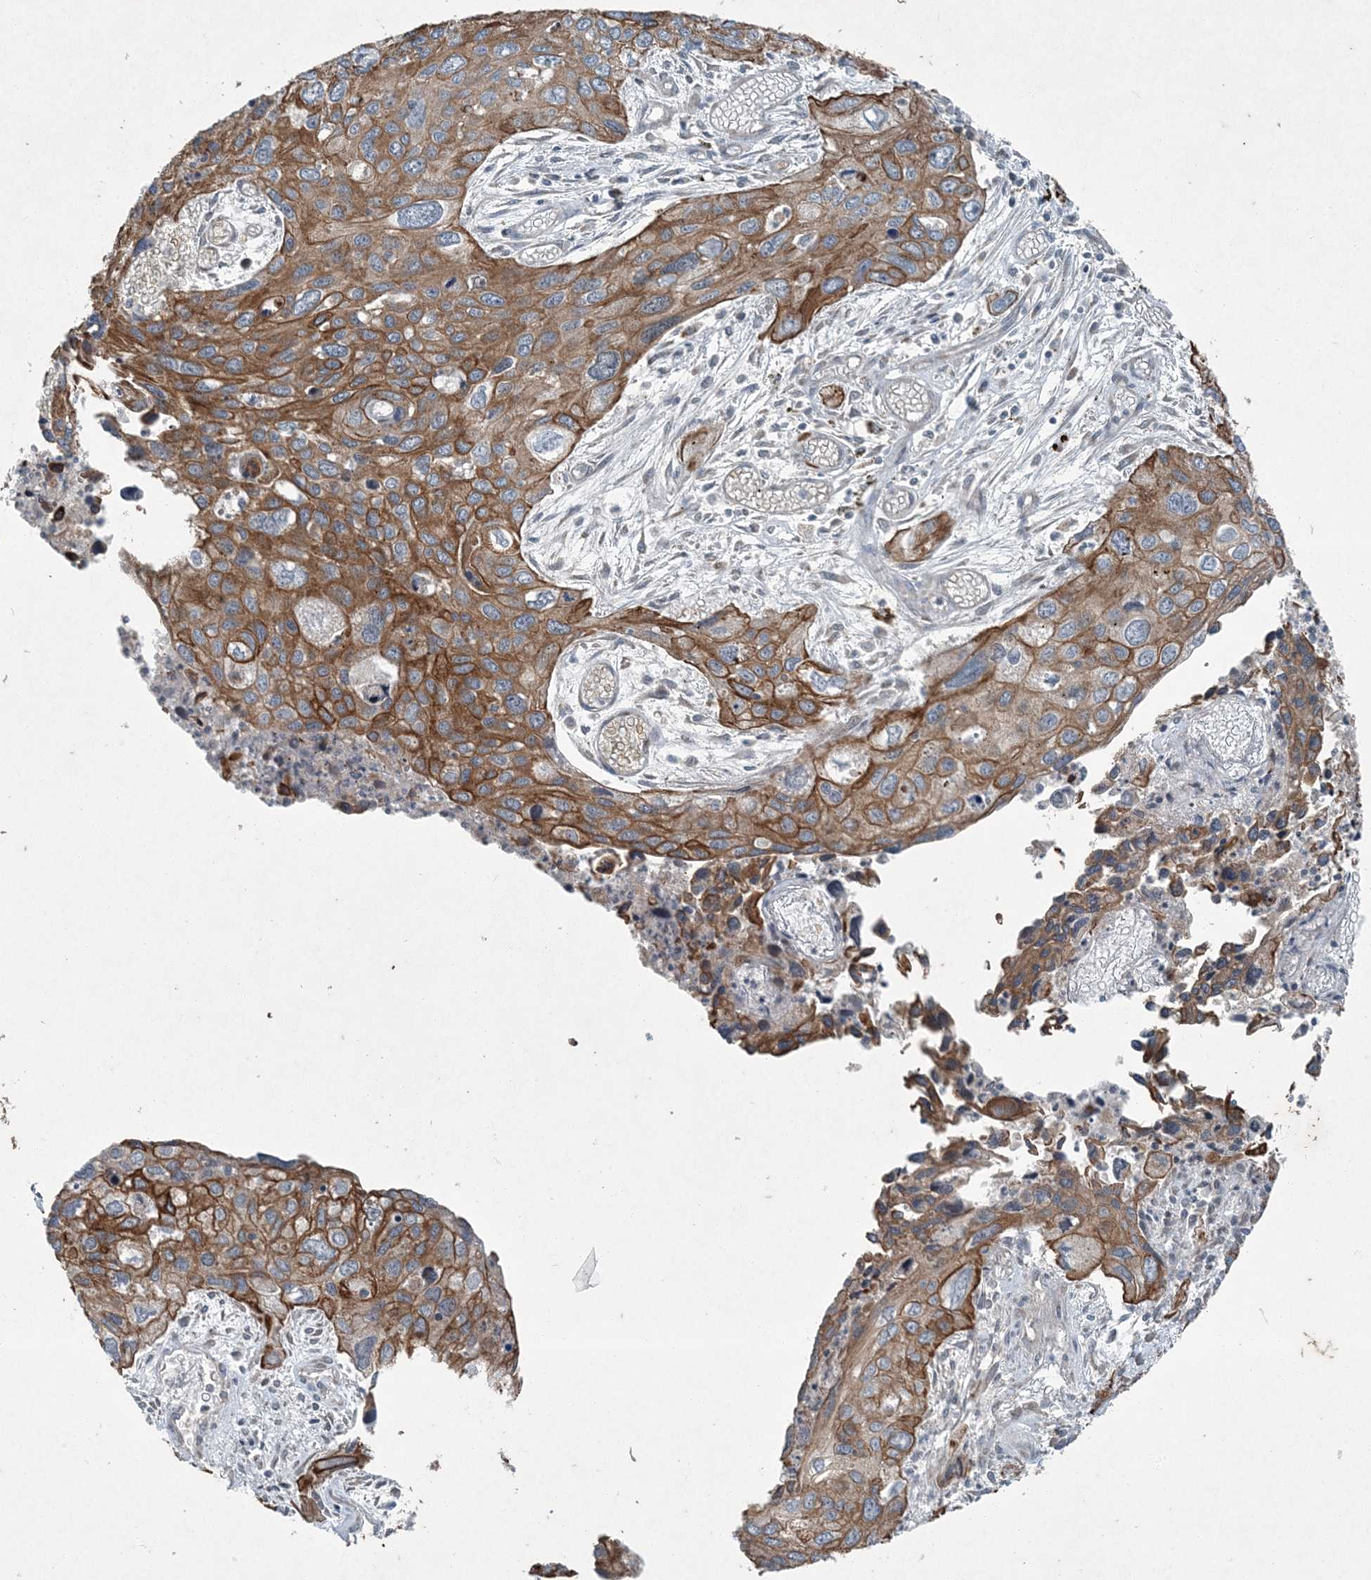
{"staining": {"intensity": "moderate", "quantity": ">75%", "location": "cytoplasmic/membranous"}, "tissue": "cervical cancer", "cell_type": "Tumor cells", "image_type": "cancer", "snomed": [{"axis": "morphology", "description": "Squamous cell carcinoma, NOS"}, {"axis": "topography", "description": "Cervix"}], "caption": "Cervical cancer (squamous cell carcinoma) was stained to show a protein in brown. There is medium levels of moderate cytoplasmic/membranous staining in about >75% of tumor cells. (Brightfield microscopy of DAB IHC at high magnification).", "gene": "PC", "patient": {"sex": "female", "age": 55}}